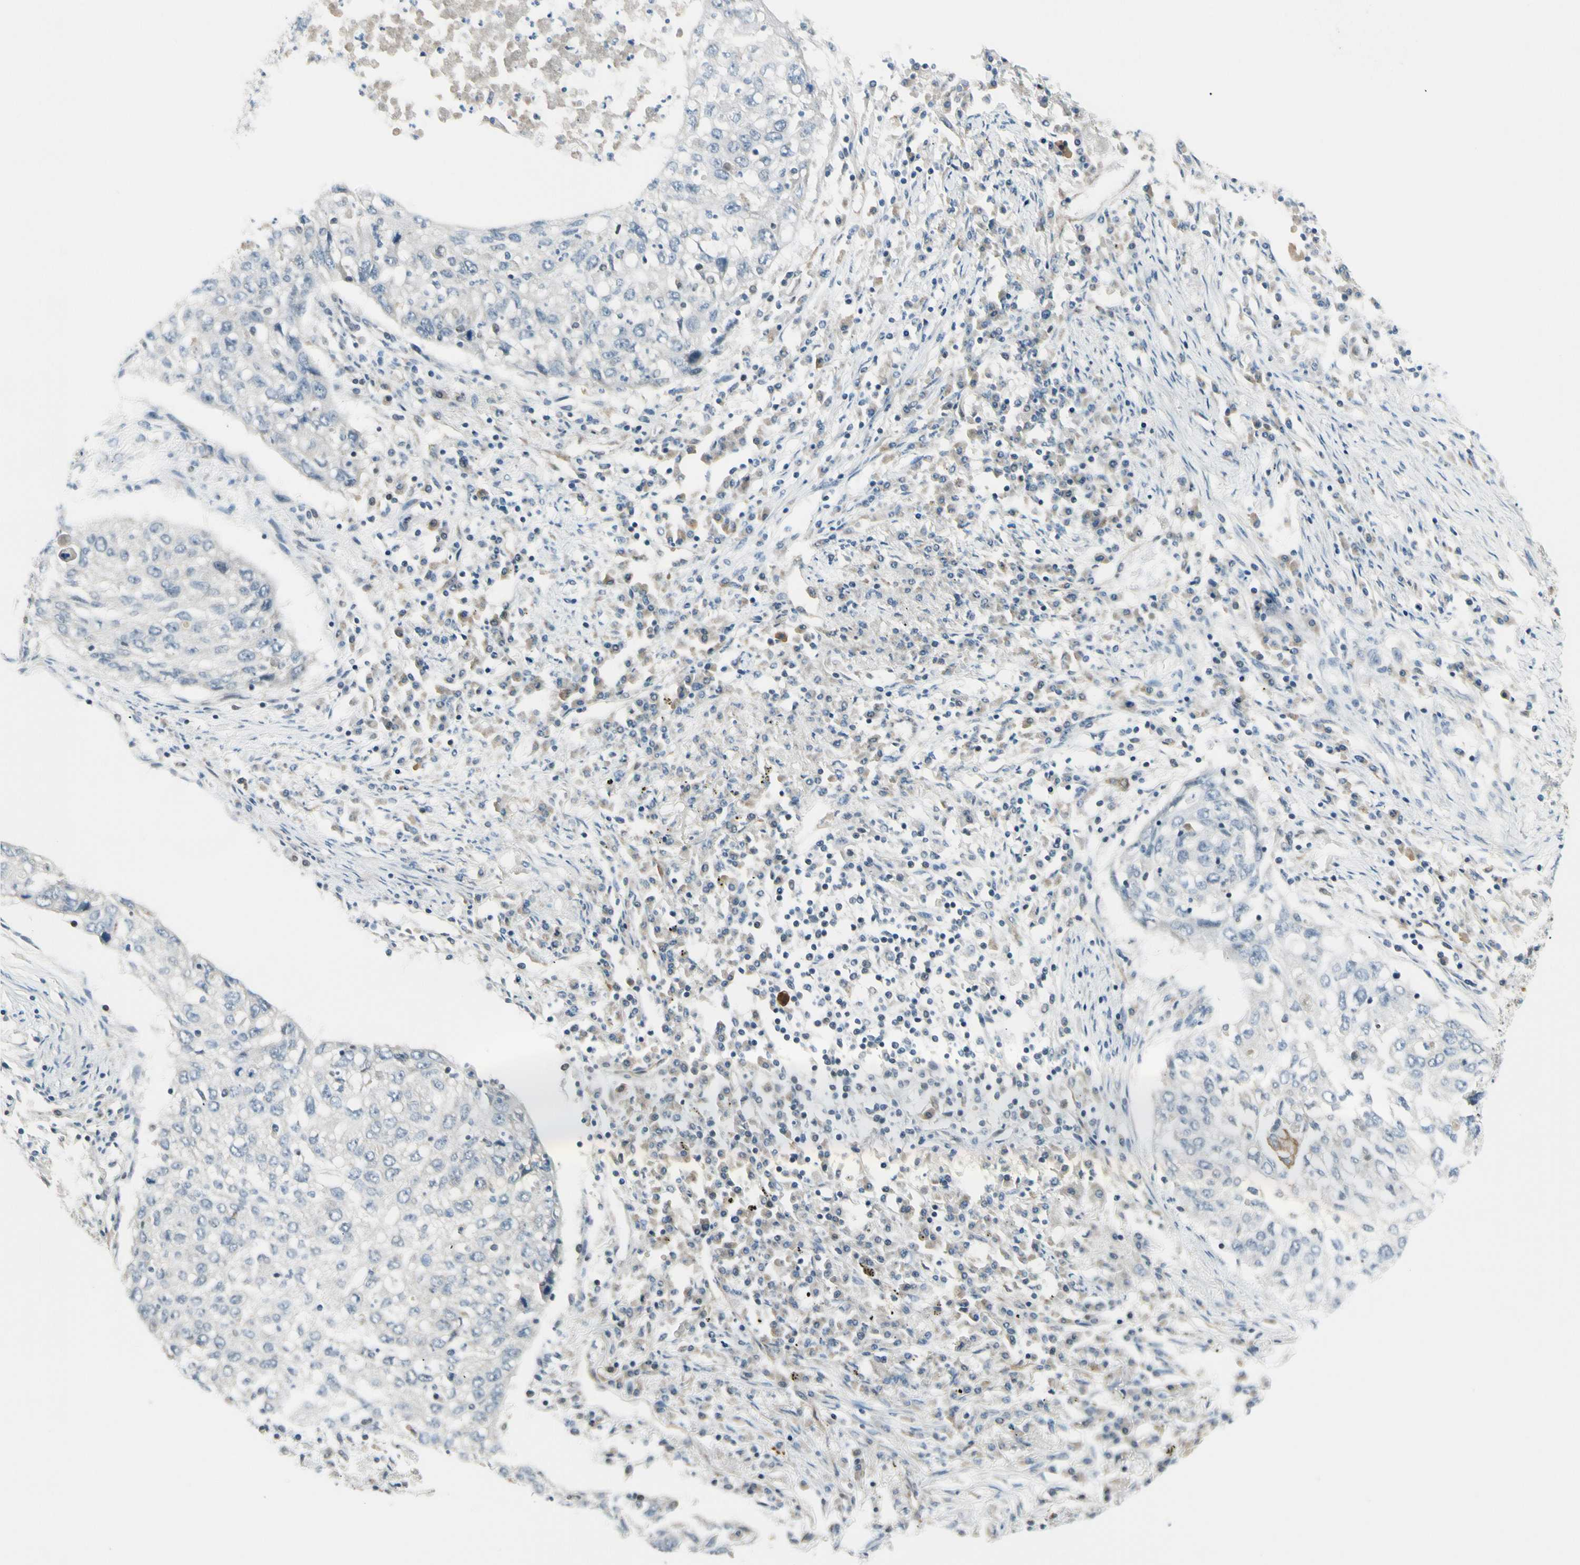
{"staining": {"intensity": "negative", "quantity": "none", "location": "none"}, "tissue": "lung cancer", "cell_type": "Tumor cells", "image_type": "cancer", "snomed": [{"axis": "morphology", "description": "Squamous cell carcinoma, NOS"}, {"axis": "topography", "description": "Lung"}], "caption": "The immunohistochemistry photomicrograph has no significant positivity in tumor cells of lung cancer tissue.", "gene": "SVBP", "patient": {"sex": "female", "age": 63}}